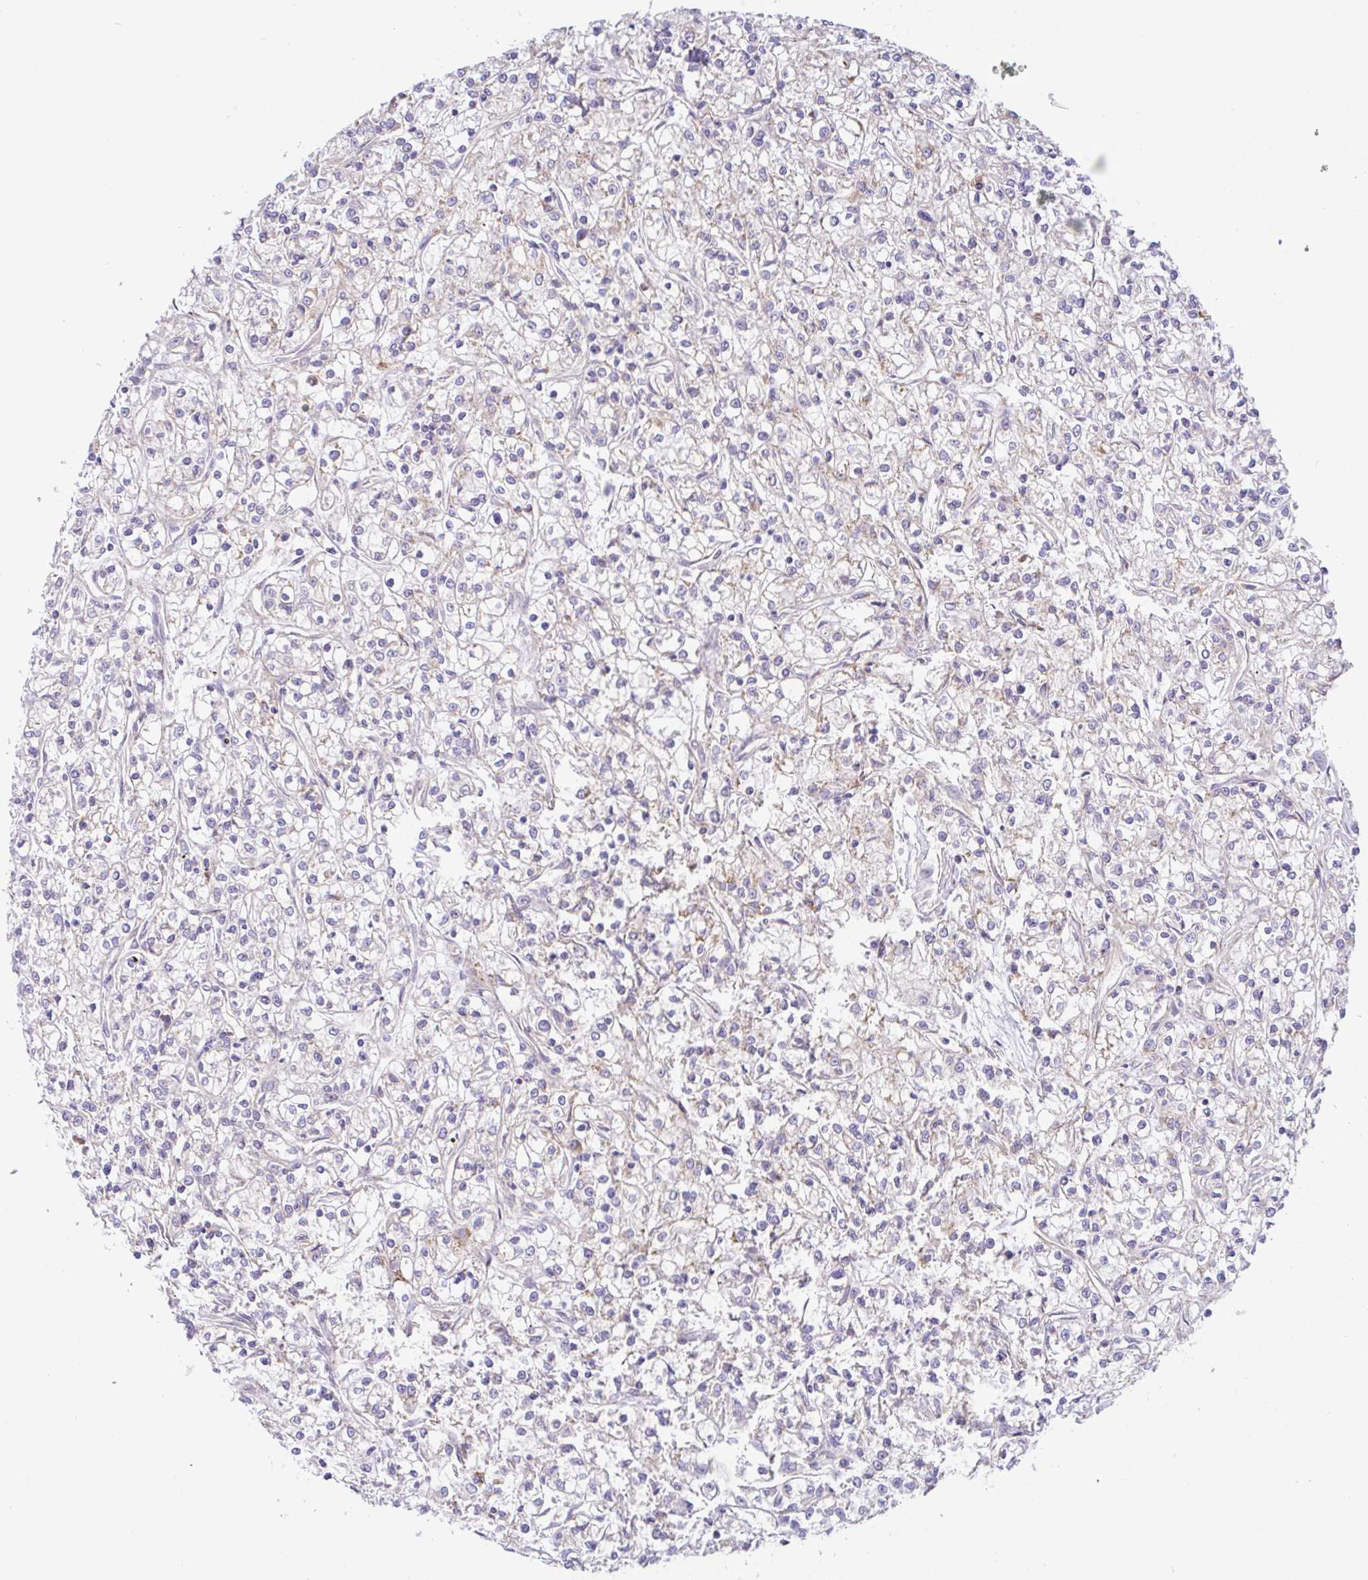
{"staining": {"intensity": "negative", "quantity": "none", "location": "none"}, "tissue": "renal cancer", "cell_type": "Tumor cells", "image_type": "cancer", "snomed": [{"axis": "morphology", "description": "Adenocarcinoma, NOS"}, {"axis": "topography", "description": "Kidney"}], "caption": "IHC micrograph of neoplastic tissue: human renal cancer (adenocarcinoma) stained with DAB displays no significant protein positivity in tumor cells. Nuclei are stained in blue.", "gene": "DLEU7", "patient": {"sex": "female", "age": 59}}